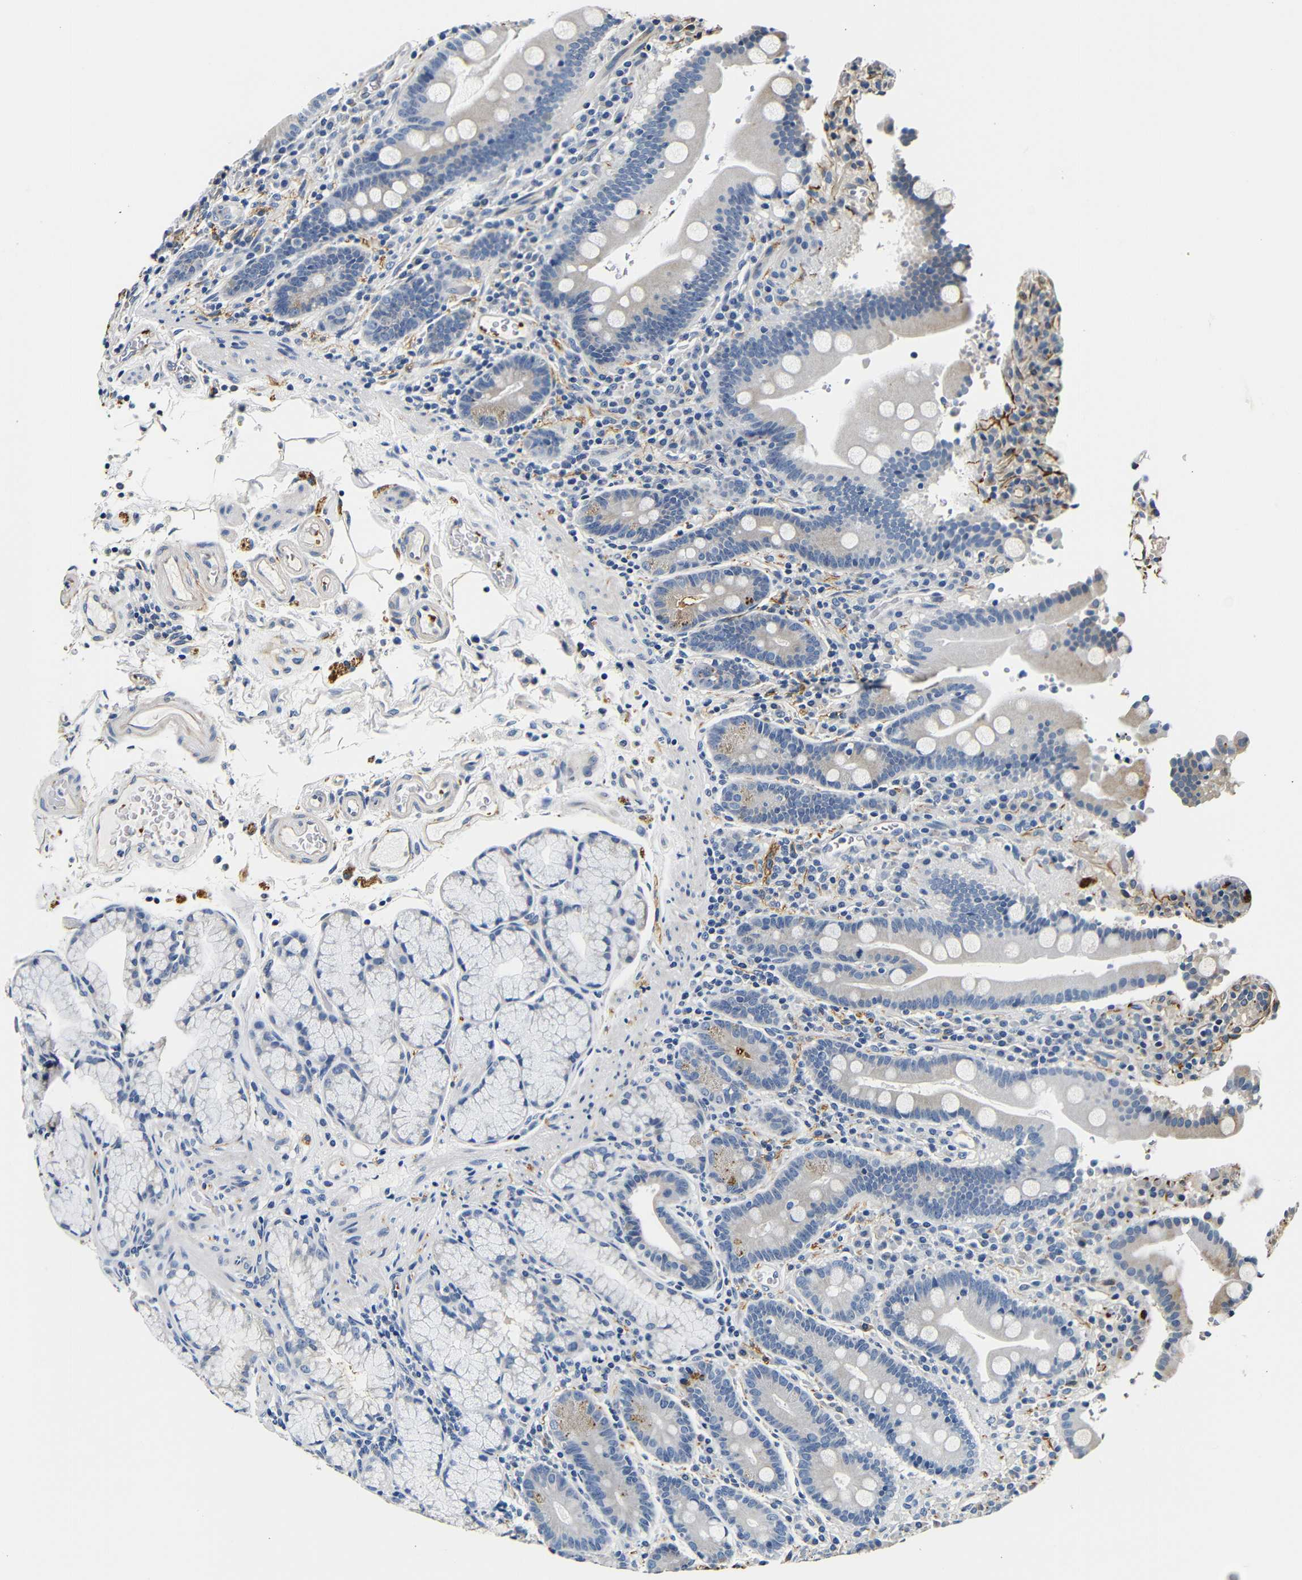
{"staining": {"intensity": "weak", "quantity": "<25%", "location": "cytoplasmic/membranous"}, "tissue": "duodenum", "cell_type": "Glandular cells", "image_type": "normal", "snomed": [{"axis": "morphology", "description": "Normal tissue, NOS"}, {"axis": "topography", "description": "Small intestine, NOS"}], "caption": "This is an immunohistochemistry micrograph of benign duodenum. There is no staining in glandular cells.", "gene": "GP1BA", "patient": {"sex": "female", "age": 71}}